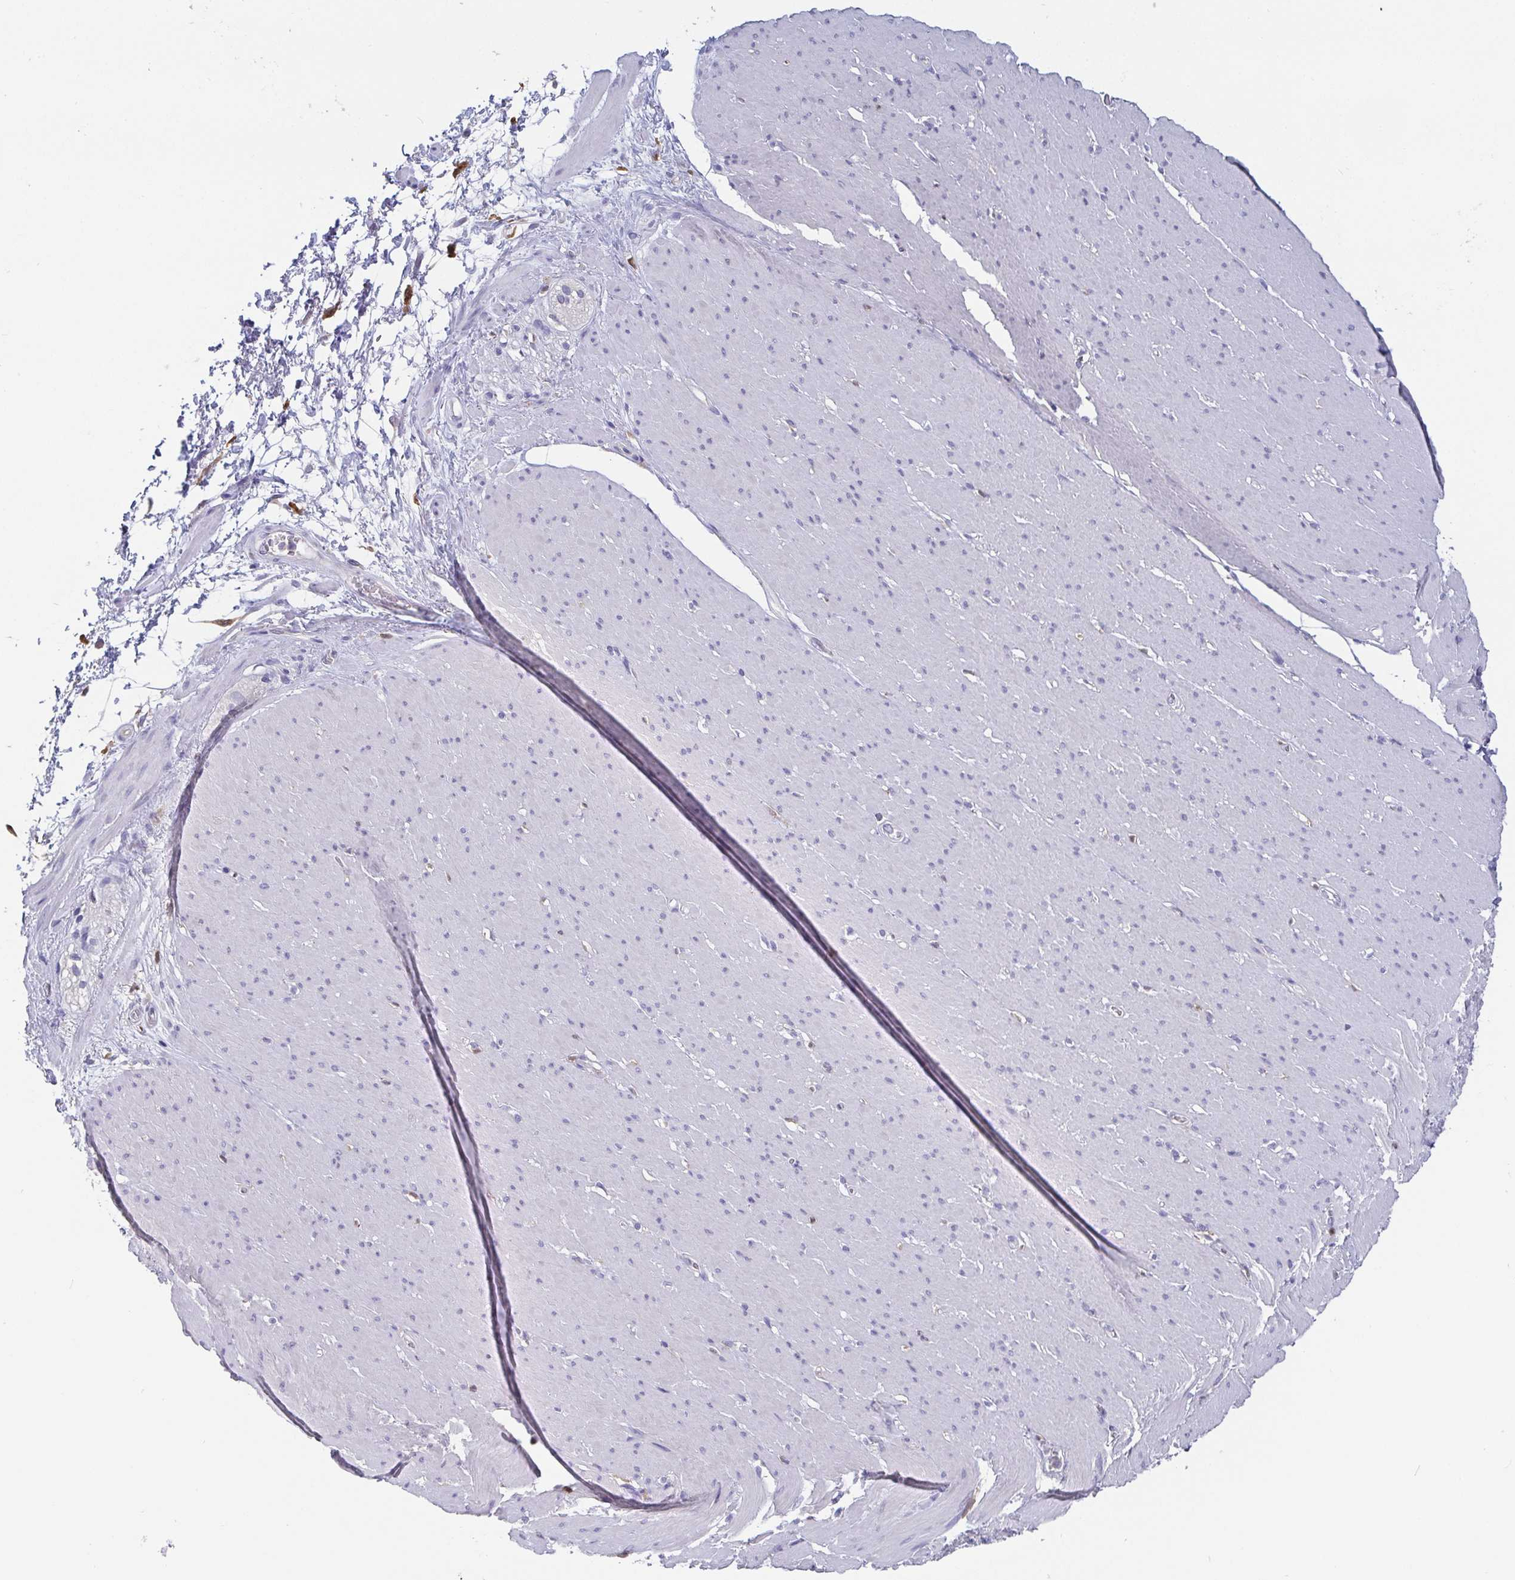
{"staining": {"intensity": "negative", "quantity": "none", "location": "none"}, "tissue": "smooth muscle", "cell_type": "Smooth muscle cells", "image_type": "normal", "snomed": [{"axis": "morphology", "description": "Normal tissue, NOS"}, {"axis": "topography", "description": "Smooth muscle"}, {"axis": "topography", "description": "Rectum"}], "caption": "Smooth muscle cells show no significant protein staining in benign smooth muscle. (DAB immunohistochemistry visualized using brightfield microscopy, high magnification).", "gene": "IDH1", "patient": {"sex": "male", "age": 53}}